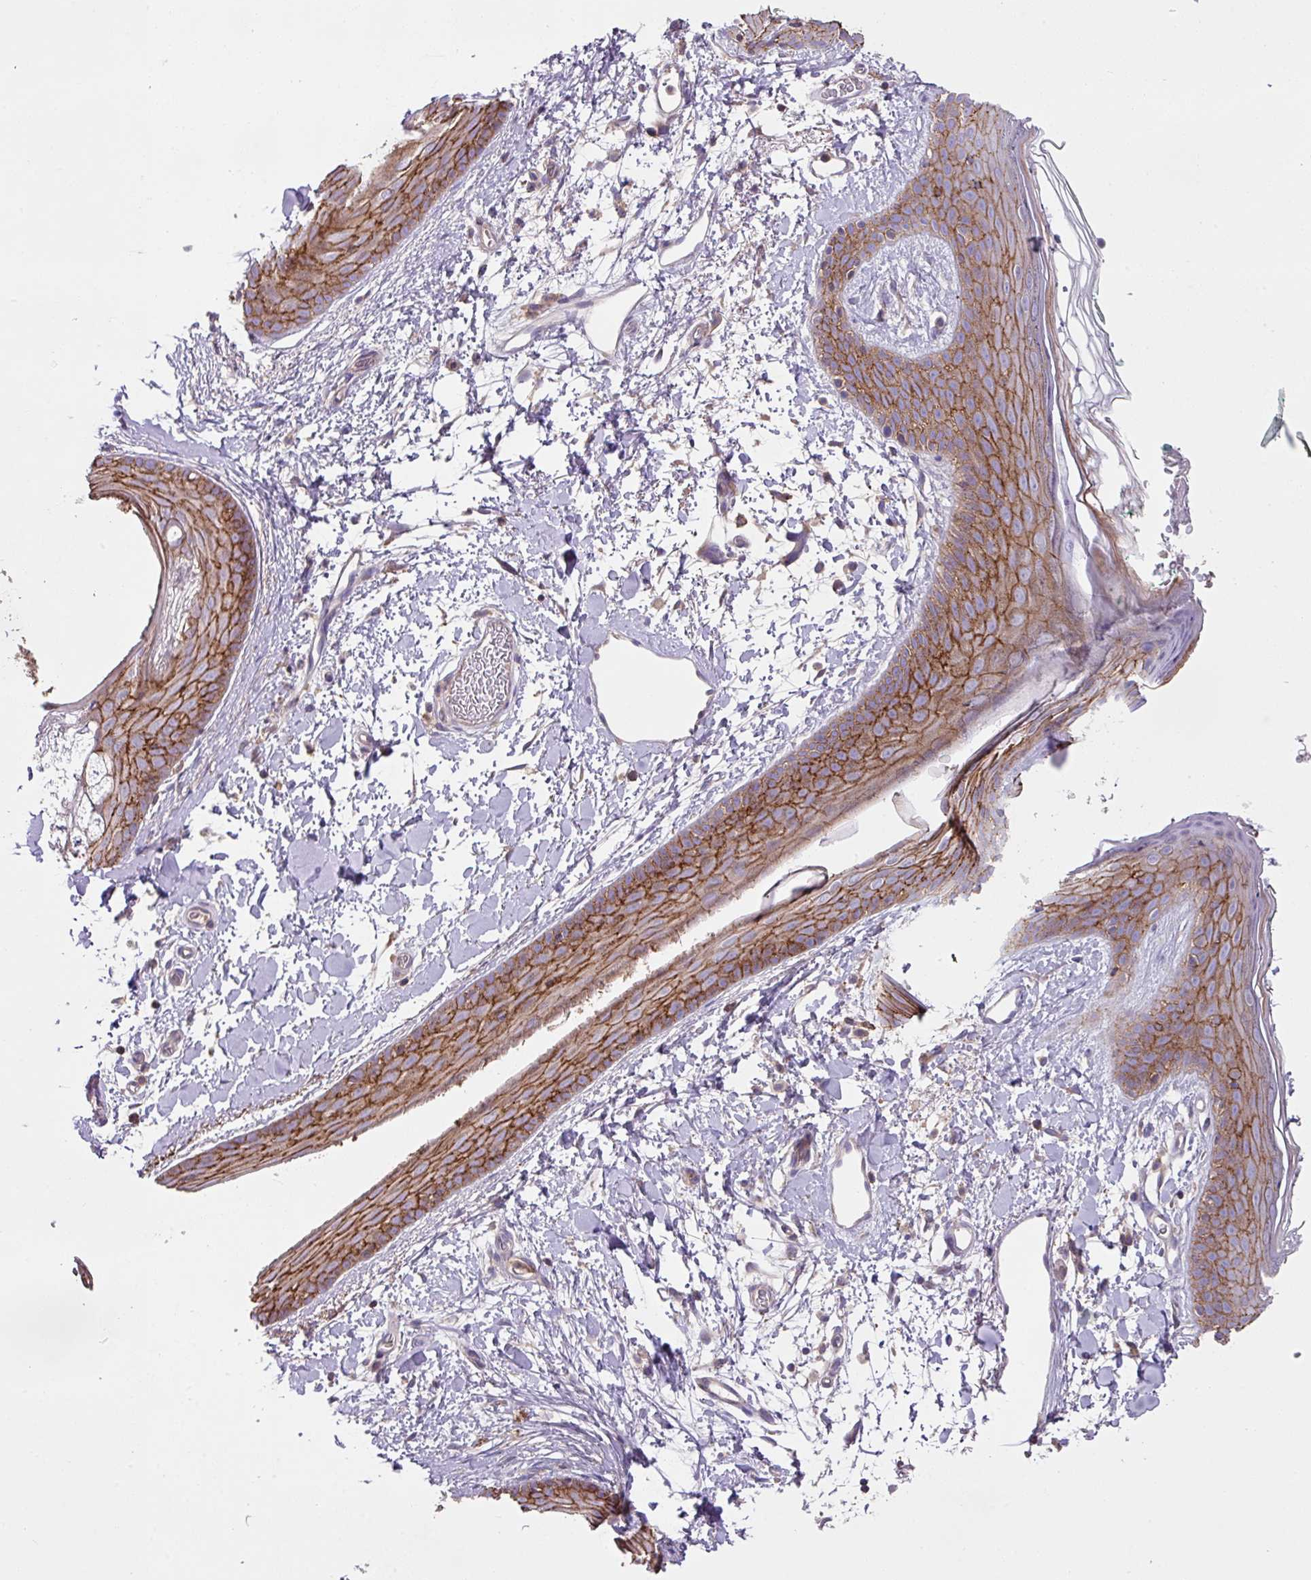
{"staining": {"intensity": "weak", "quantity": "<25%", "location": "cytoplasmic/membranous"}, "tissue": "skin", "cell_type": "Fibroblasts", "image_type": "normal", "snomed": [{"axis": "morphology", "description": "Normal tissue, NOS"}, {"axis": "topography", "description": "Skin"}], "caption": "Immunohistochemical staining of benign skin reveals no significant positivity in fibroblasts. (Immunohistochemistry, brightfield microscopy, high magnification).", "gene": "RIC1", "patient": {"sex": "male", "age": 79}}